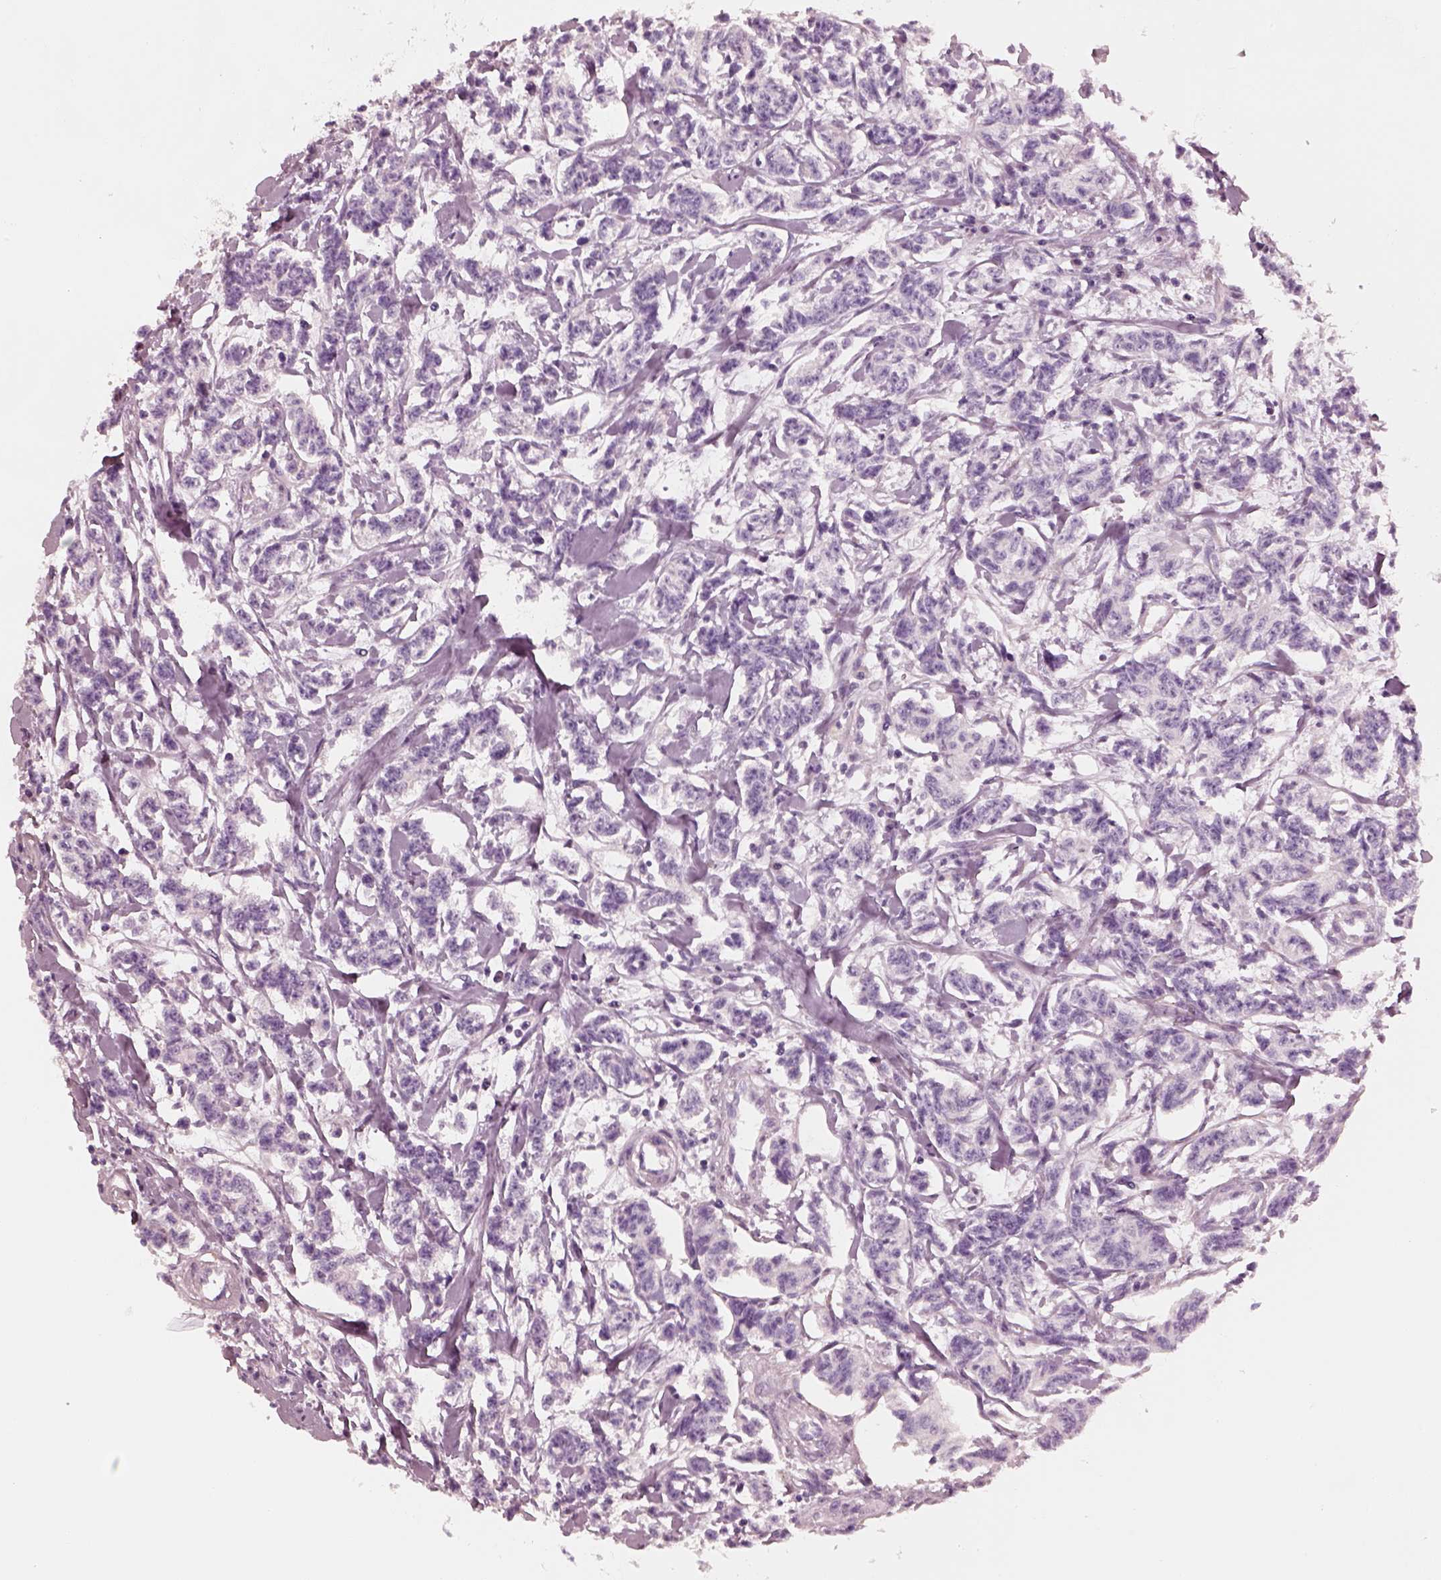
{"staining": {"intensity": "negative", "quantity": "none", "location": "none"}, "tissue": "carcinoid", "cell_type": "Tumor cells", "image_type": "cancer", "snomed": [{"axis": "morphology", "description": "Carcinoid, malignant, NOS"}, {"axis": "topography", "description": "Kidney"}], "caption": "The image demonstrates no staining of tumor cells in carcinoid (malignant).", "gene": "RS1", "patient": {"sex": "female", "age": 41}}